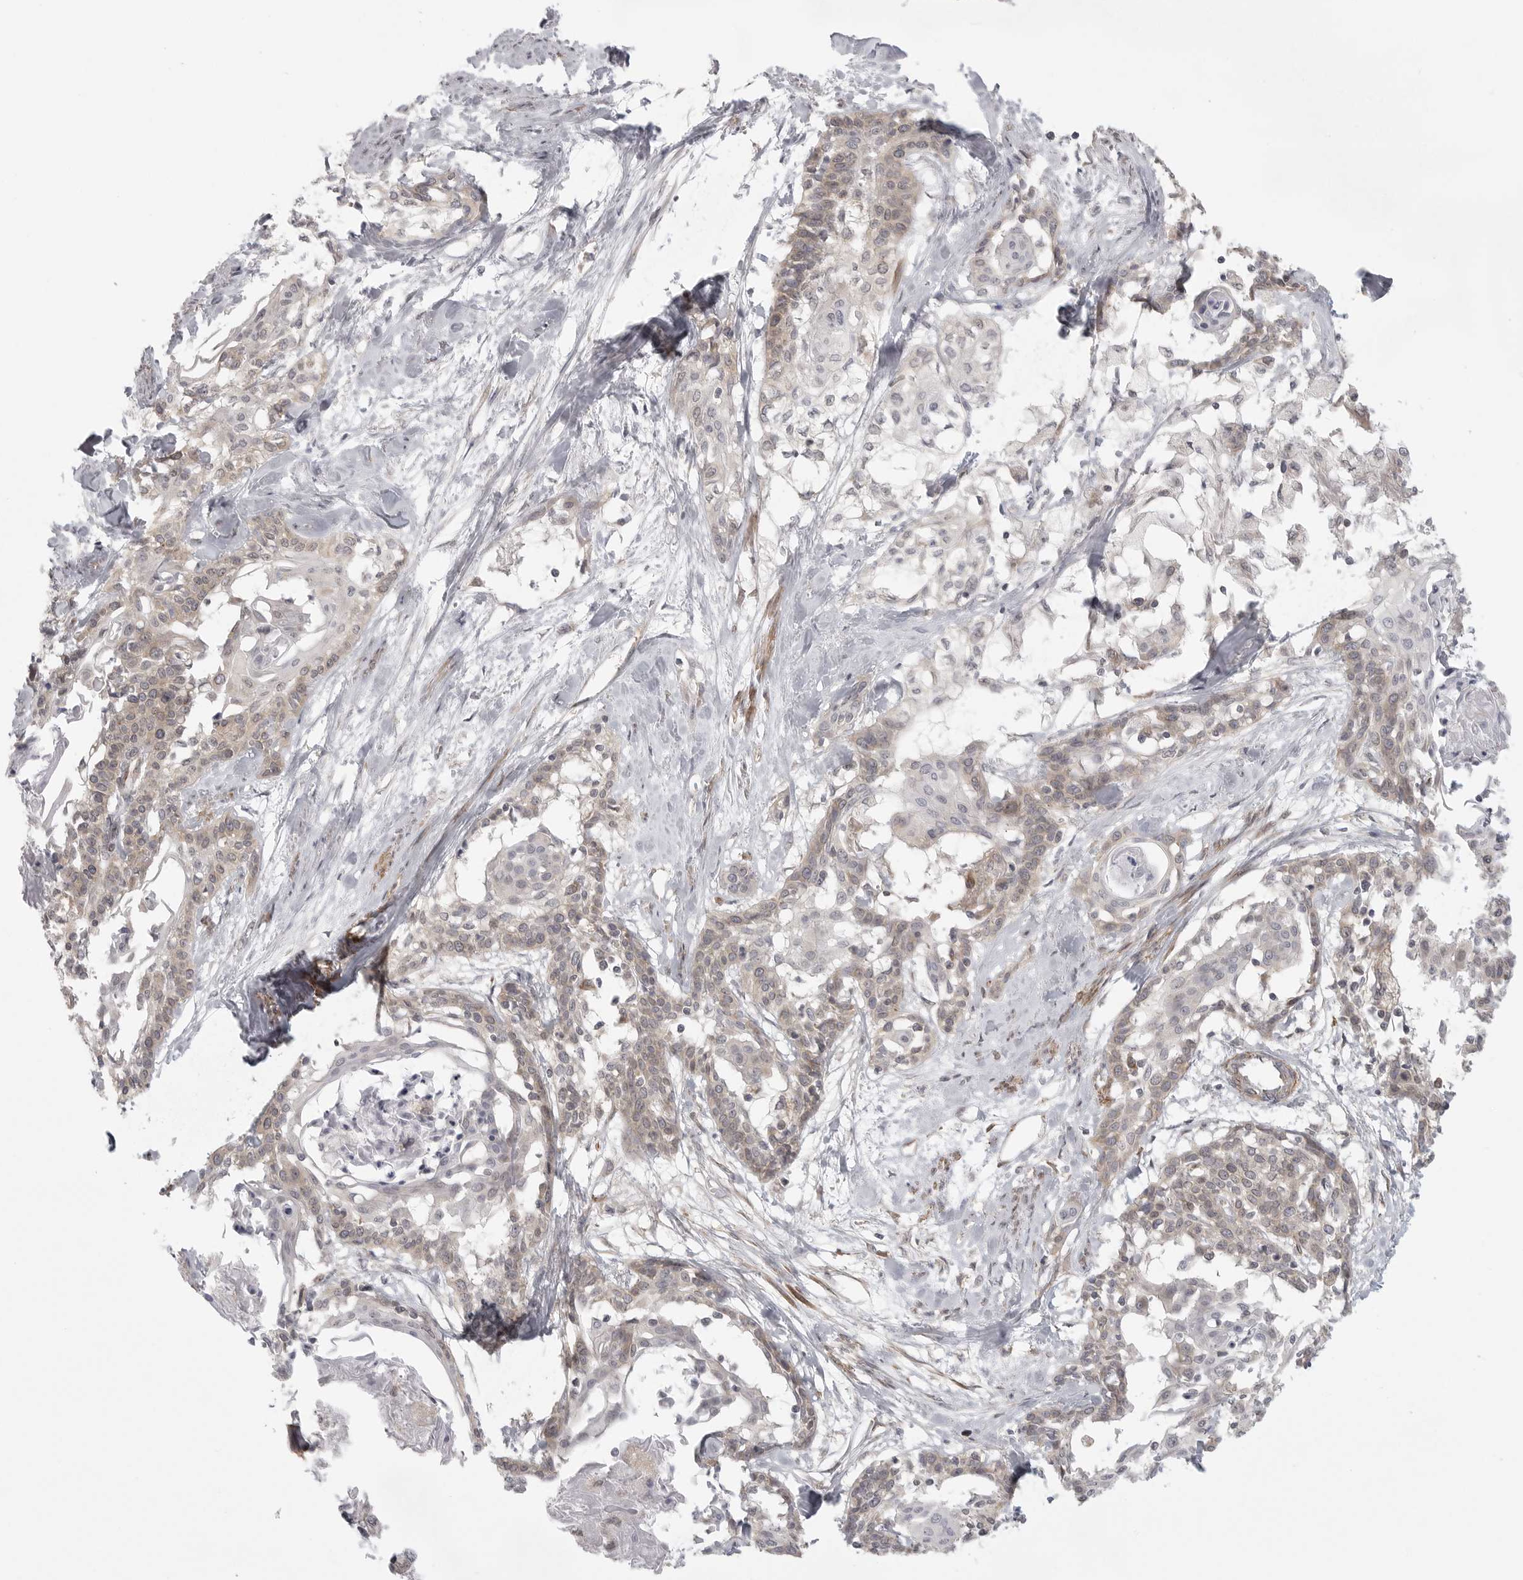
{"staining": {"intensity": "weak", "quantity": "25%-75%", "location": "cytoplasmic/membranous"}, "tissue": "cervical cancer", "cell_type": "Tumor cells", "image_type": "cancer", "snomed": [{"axis": "morphology", "description": "Squamous cell carcinoma, NOS"}, {"axis": "topography", "description": "Cervix"}], "caption": "This image displays IHC staining of human cervical cancer, with low weak cytoplasmic/membranous positivity in approximately 25%-75% of tumor cells.", "gene": "CERS2", "patient": {"sex": "female", "age": 57}}